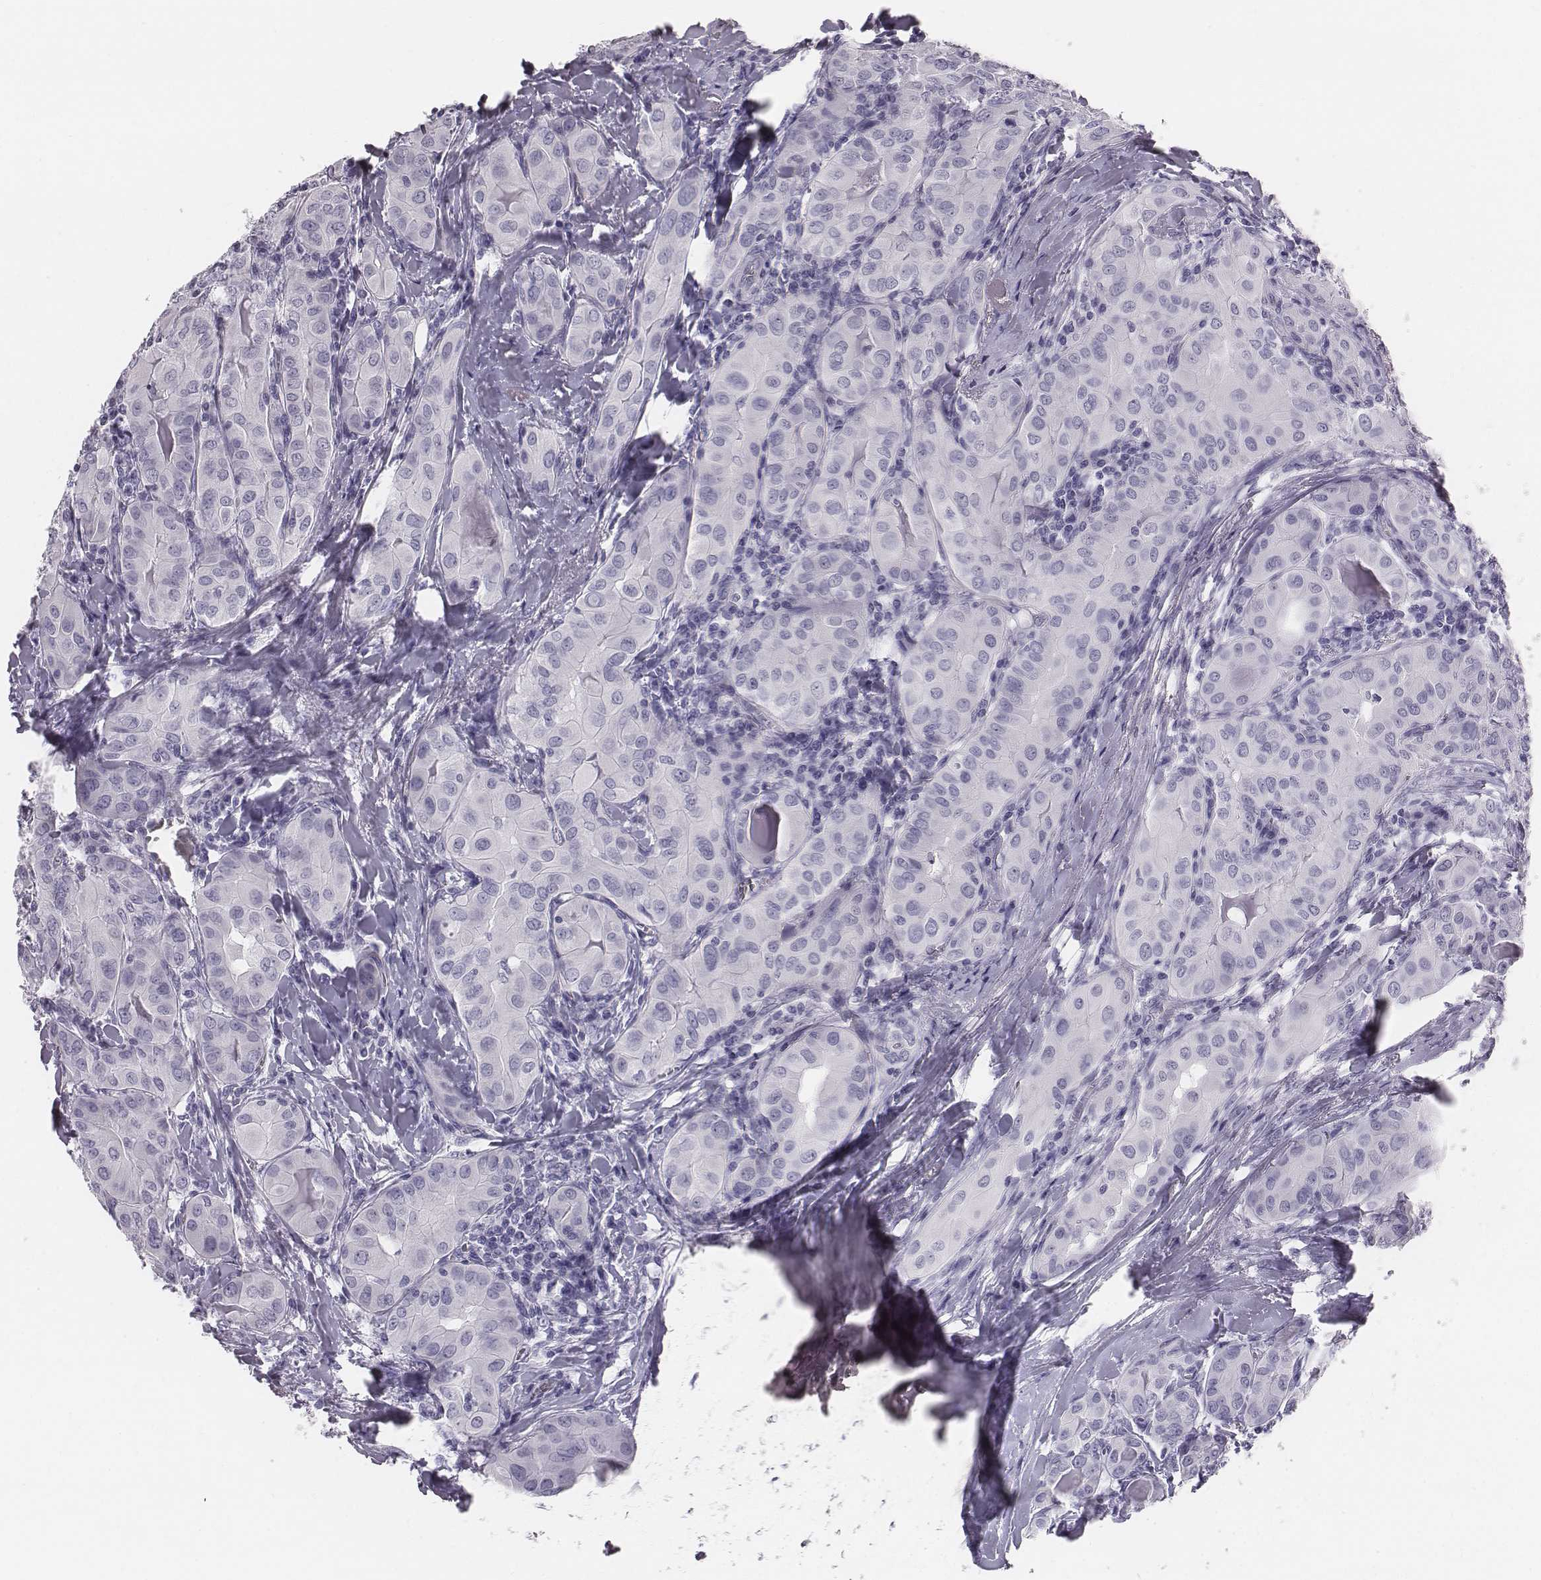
{"staining": {"intensity": "negative", "quantity": "none", "location": "none"}, "tissue": "thyroid cancer", "cell_type": "Tumor cells", "image_type": "cancer", "snomed": [{"axis": "morphology", "description": "Papillary adenocarcinoma, NOS"}, {"axis": "topography", "description": "Thyroid gland"}], "caption": "DAB immunohistochemical staining of thyroid cancer (papillary adenocarcinoma) demonstrates no significant staining in tumor cells. Brightfield microscopy of immunohistochemistry stained with DAB (3,3'-diaminobenzidine) (brown) and hematoxylin (blue), captured at high magnification.", "gene": "HBZ", "patient": {"sex": "female", "age": 37}}